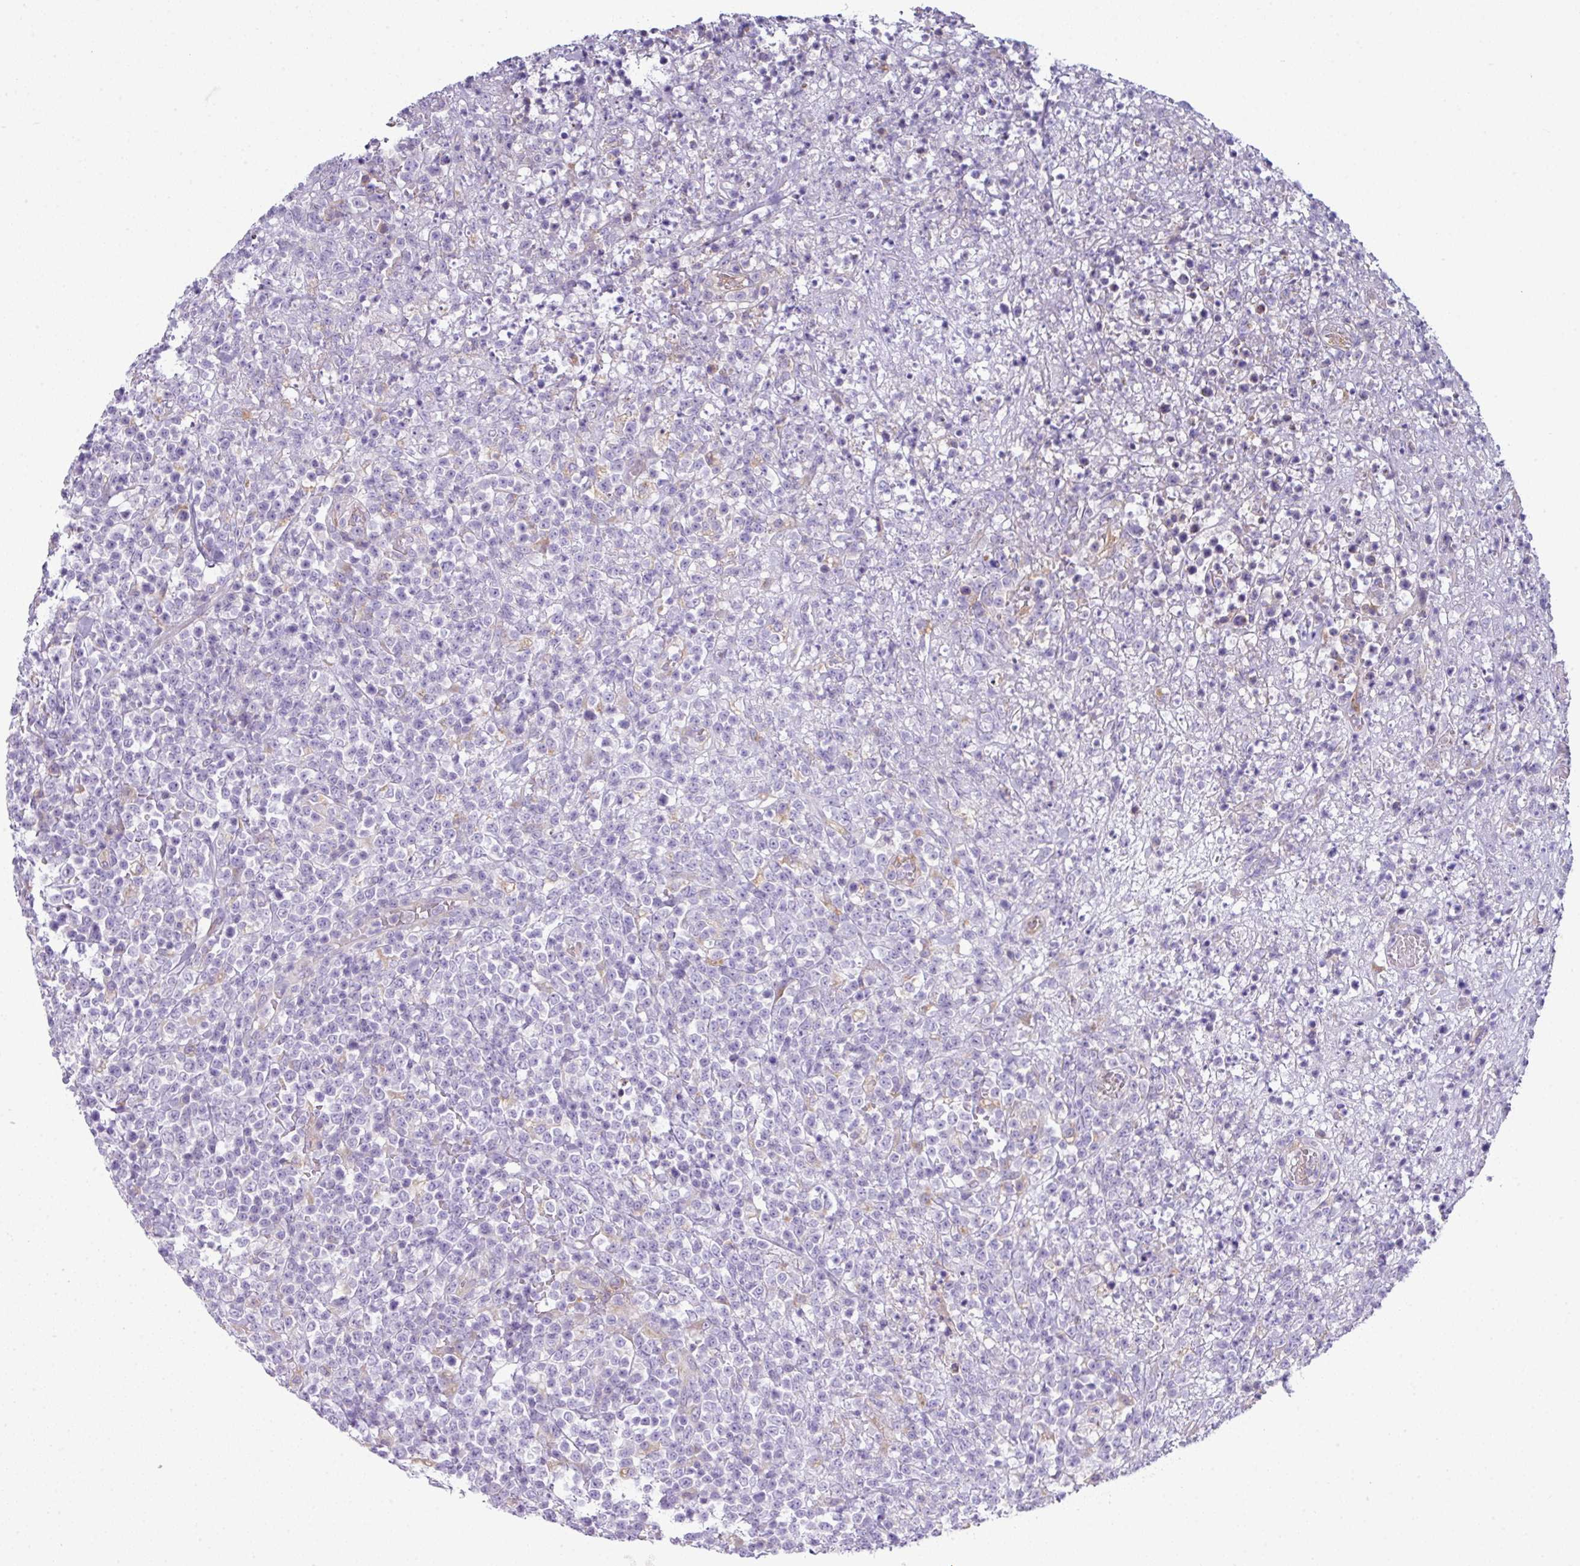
{"staining": {"intensity": "negative", "quantity": "none", "location": "none"}, "tissue": "lymphoma", "cell_type": "Tumor cells", "image_type": "cancer", "snomed": [{"axis": "morphology", "description": "Malignant lymphoma, non-Hodgkin's type, High grade"}, {"axis": "topography", "description": "Colon"}], "caption": "A high-resolution photomicrograph shows immunohistochemistry staining of high-grade malignant lymphoma, non-Hodgkin's type, which shows no significant staining in tumor cells.", "gene": "ABCC5", "patient": {"sex": "female", "age": 53}}